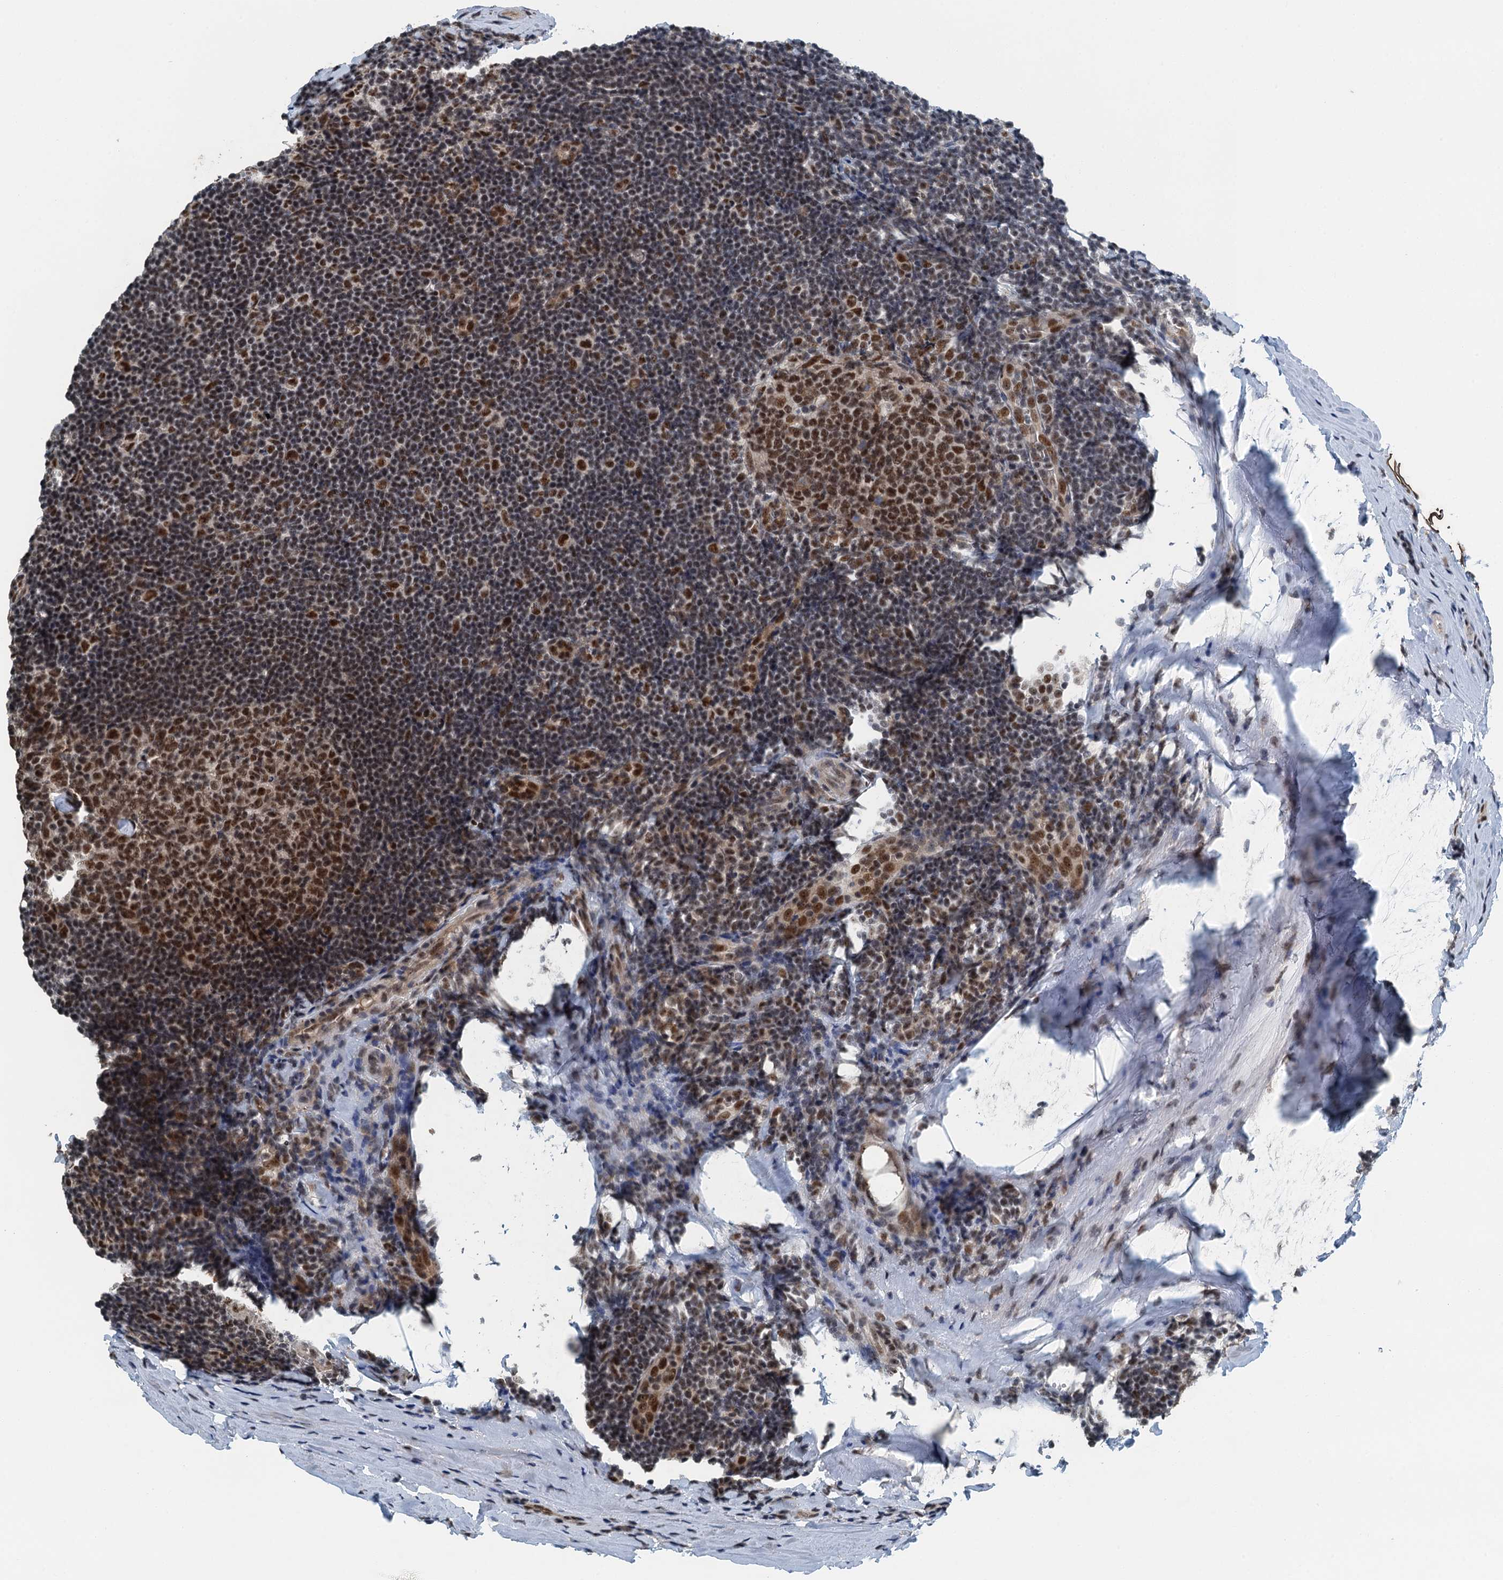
{"staining": {"intensity": "strong", "quantity": ">75%", "location": "nuclear"}, "tissue": "tonsil", "cell_type": "Germinal center cells", "image_type": "normal", "snomed": [{"axis": "morphology", "description": "Normal tissue, NOS"}, {"axis": "topography", "description": "Tonsil"}], "caption": "This photomicrograph shows immunohistochemistry (IHC) staining of normal tonsil, with high strong nuclear positivity in approximately >75% of germinal center cells.", "gene": "MTA3", "patient": {"sex": "male", "age": 37}}